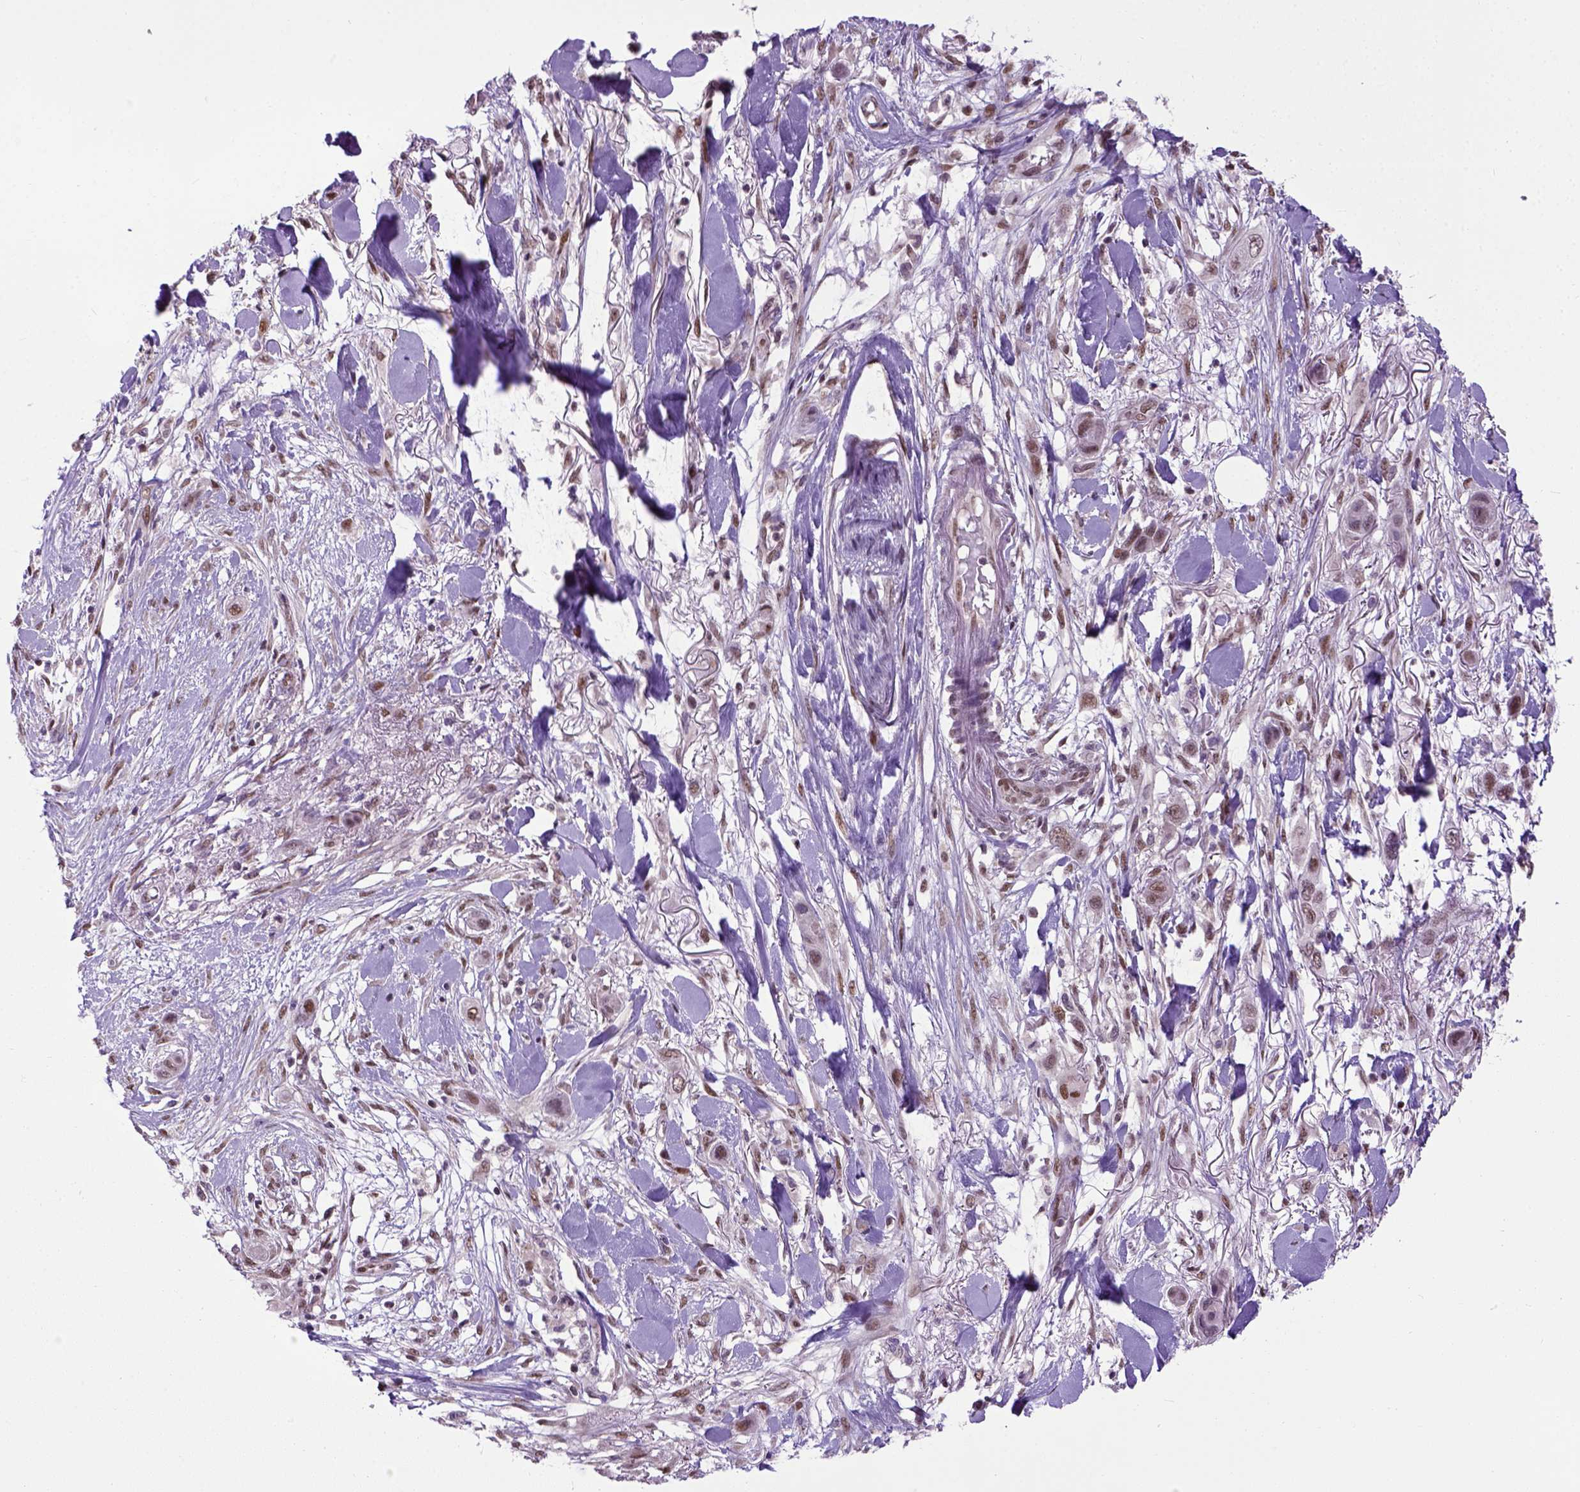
{"staining": {"intensity": "moderate", "quantity": ">75%", "location": "nuclear"}, "tissue": "skin cancer", "cell_type": "Tumor cells", "image_type": "cancer", "snomed": [{"axis": "morphology", "description": "Squamous cell carcinoma, NOS"}, {"axis": "topography", "description": "Skin"}], "caption": "A medium amount of moderate nuclear positivity is seen in approximately >75% of tumor cells in skin cancer (squamous cell carcinoma) tissue.", "gene": "UBA3", "patient": {"sex": "male", "age": 79}}